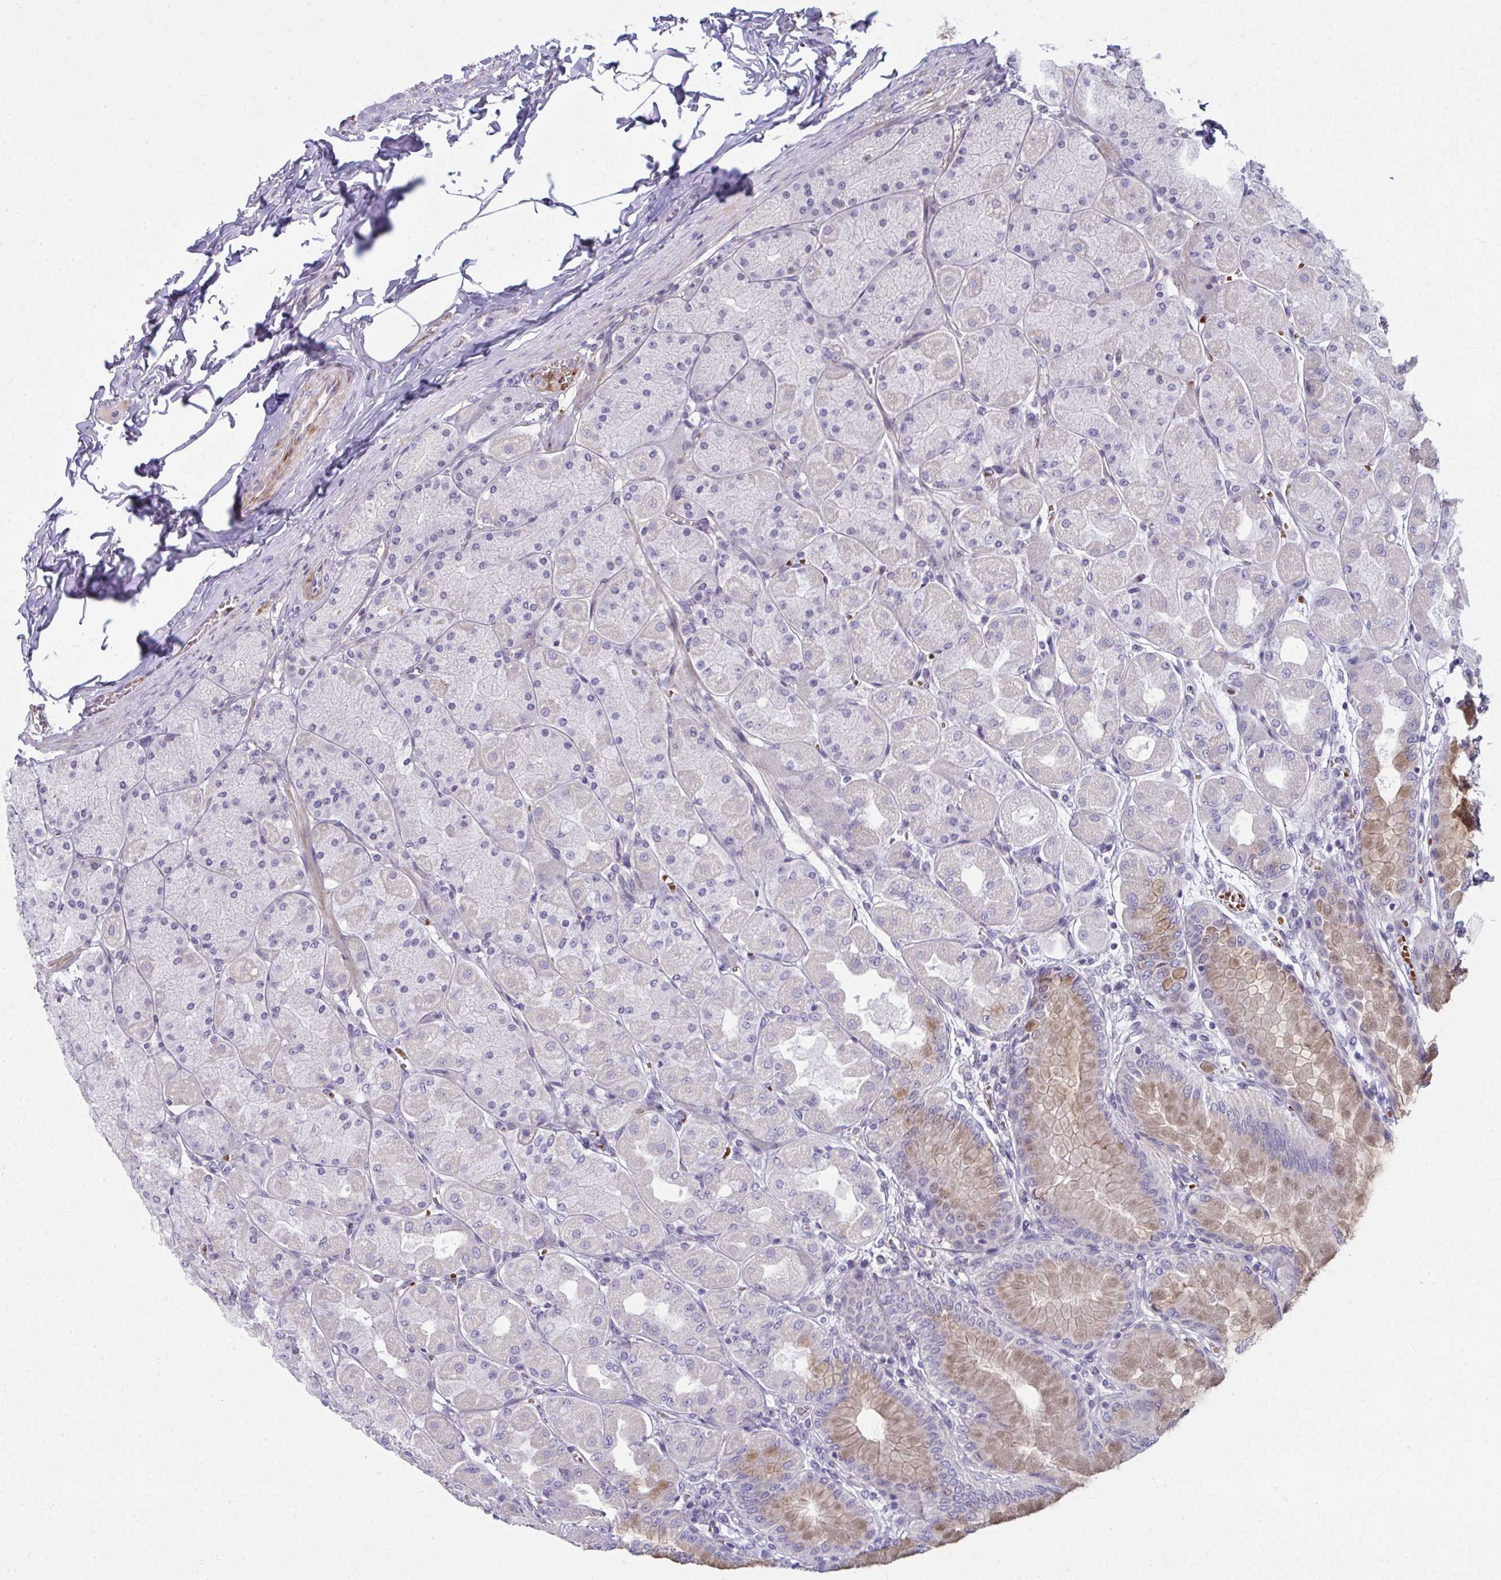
{"staining": {"intensity": "moderate", "quantity": "25%-75%", "location": "cytoplasmic/membranous"}, "tissue": "stomach", "cell_type": "Glandular cells", "image_type": "normal", "snomed": [{"axis": "morphology", "description": "Normal tissue, NOS"}, {"axis": "topography", "description": "Stomach, upper"}], "caption": "Human stomach stained with a brown dye exhibits moderate cytoplasmic/membranous positive expression in approximately 25%-75% of glandular cells.", "gene": "SLC14A1", "patient": {"sex": "female", "age": 56}}